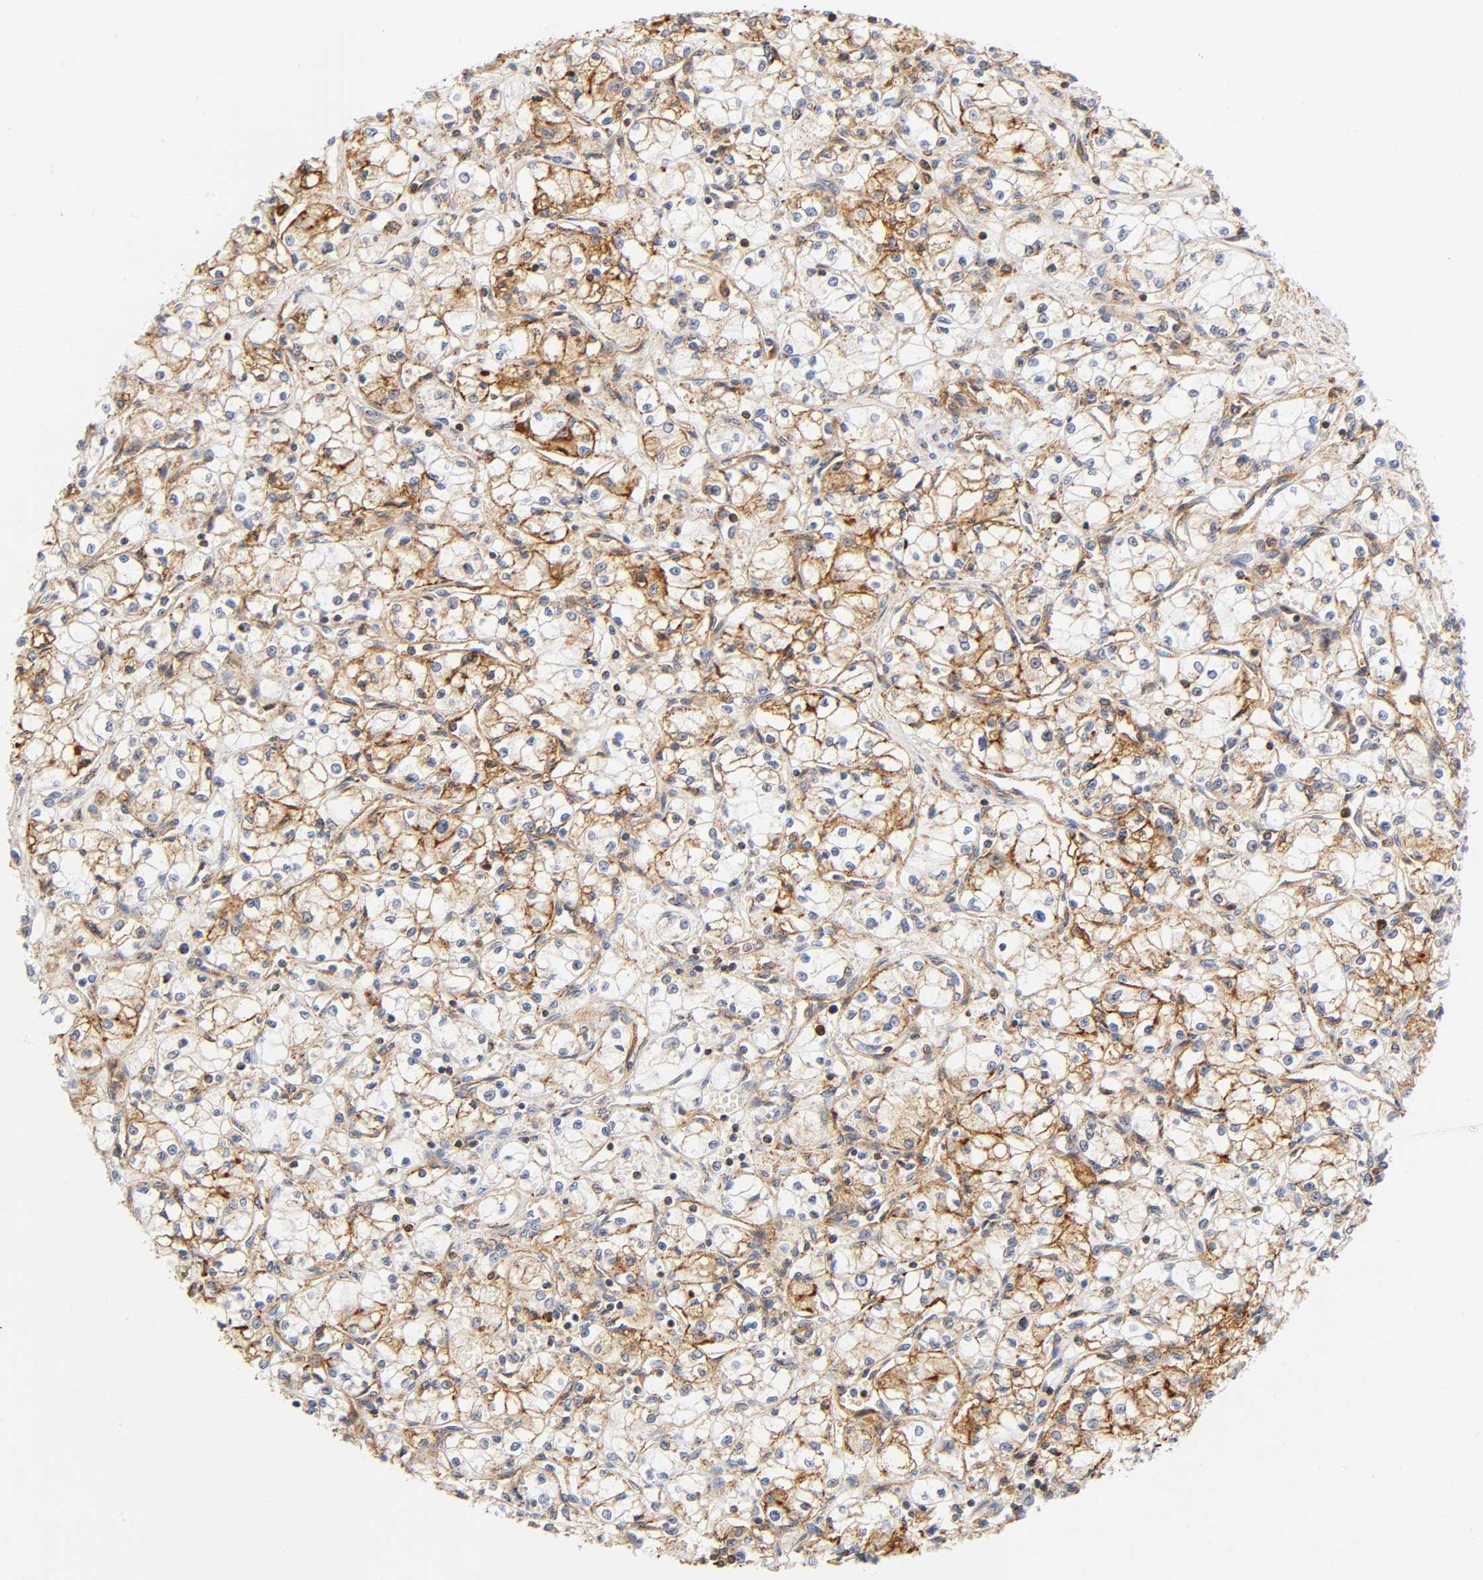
{"staining": {"intensity": "moderate", "quantity": "25%-75%", "location": "cytoplasmic/membranous"}, "tissue": "renal cancer", "cell_type": "Tumor cells", "image_type": "cancer", "snomed": [{"axis": "morphology", "description": "Normal tissue, NOS"}, {"axis": "morphology", "description": "Adenocarcinoma, NOS"}, {"axis": "topography", "description": "Kidney"}], "caption": "Protein expression analysis of renal cancer (adenocarcinoma) reveals moderate cytoplasmic/membranous expression in approximately 25%-75% of tumor cells.", "gene": "ANXA7", "patient": {"sex": "male", "age": 59}}